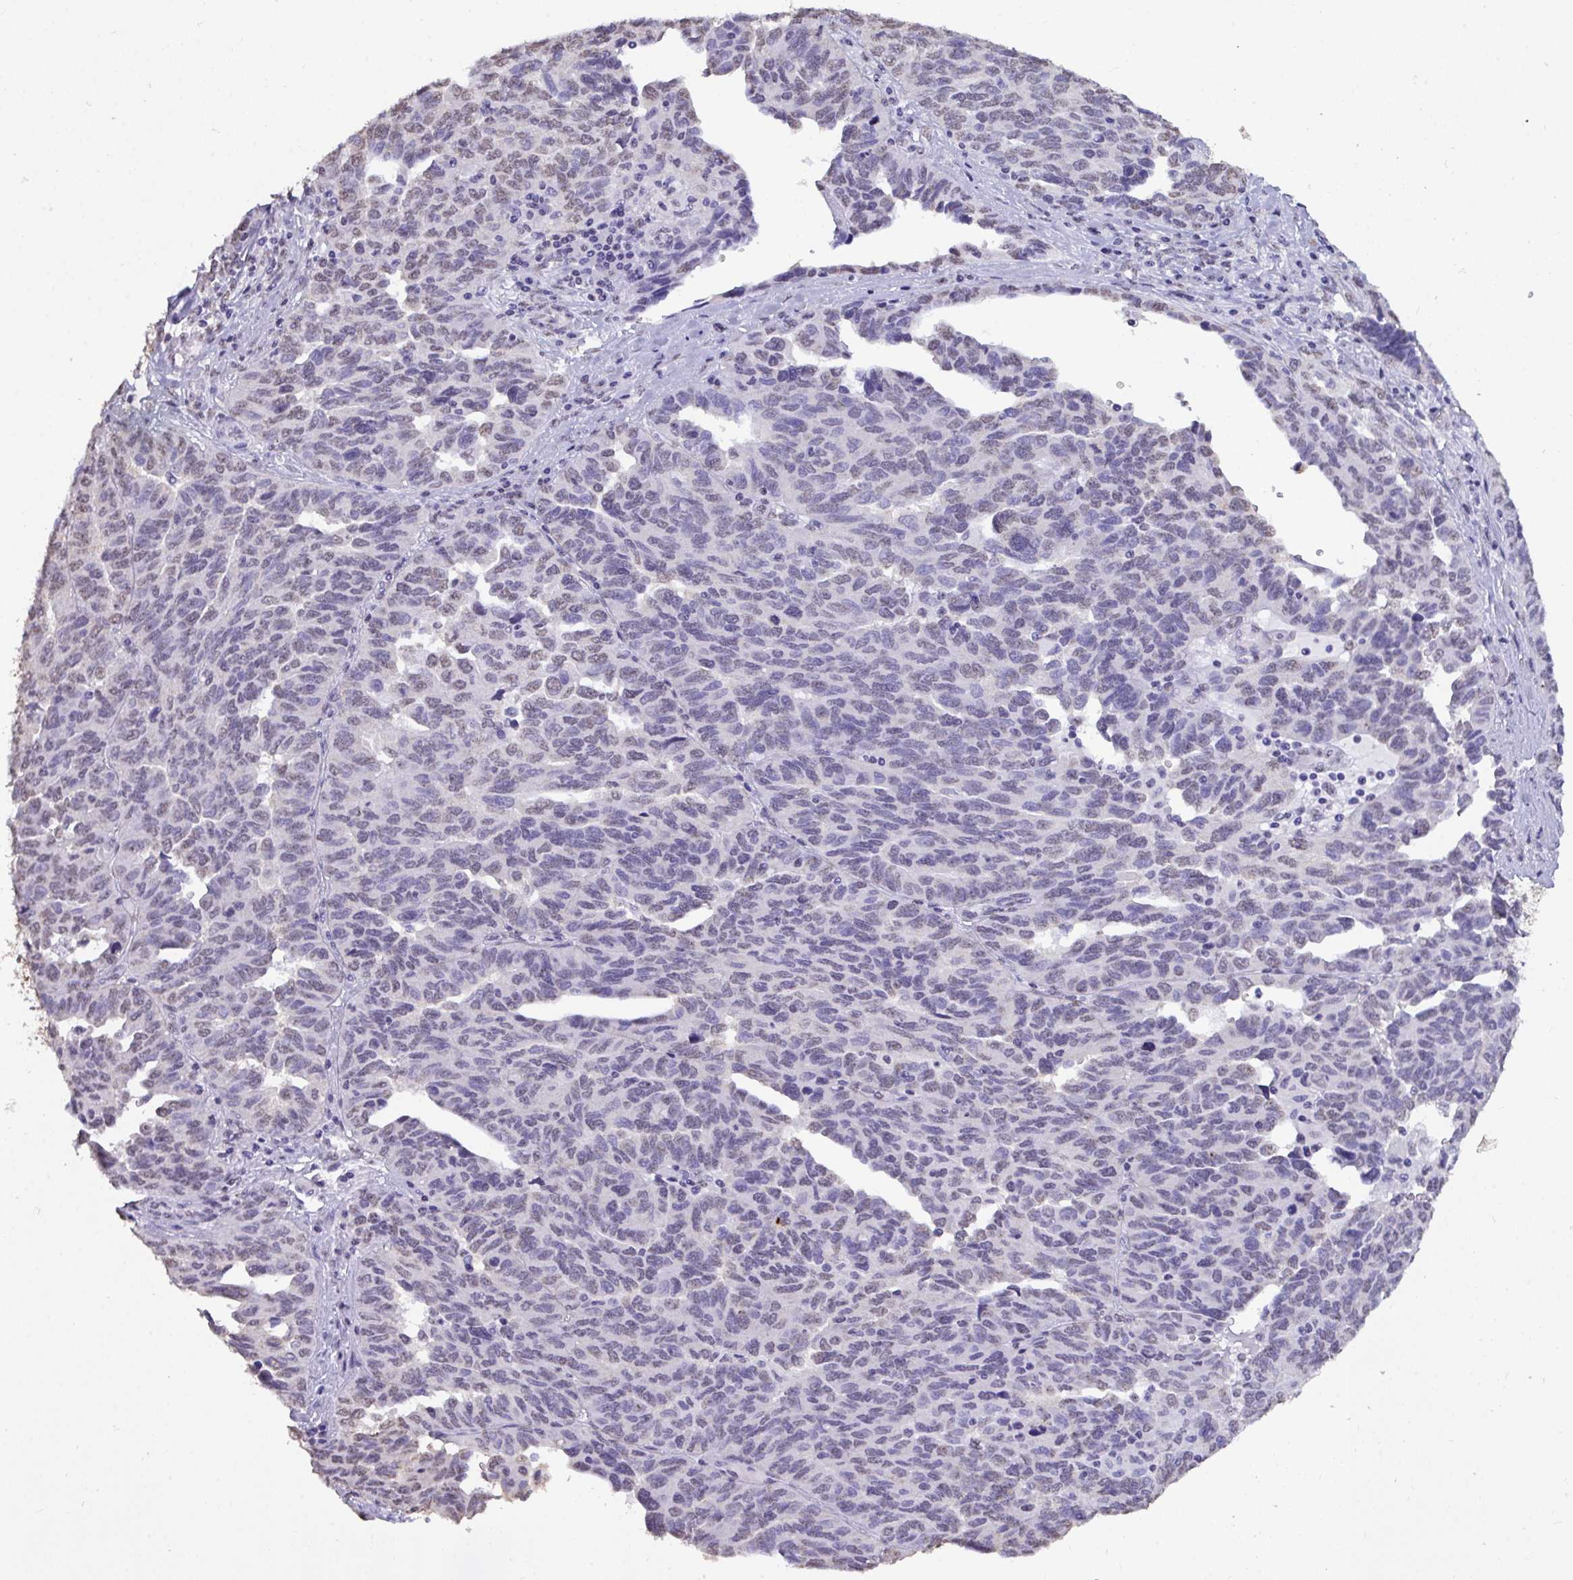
{"staining": {"intensity": "weak", "quantity": "<25%", "location": "nuclear"}, "tissue": "ovarian cancer", "cell_type": "Tumor cells", "image_type": "cancer", "snomed": [{"axis": "morphology", "description": "Cystadenocarcinoma, serous, NOS"}, {"axis": "topography", "description": "Ovary"}], "caption": "IHC of human serous cystadenocarcinoma (ovarian) exhibits no positivity in tumor cells.", "gene": "SEMA6B", "patient": {"sex": "female", "age": 64}}